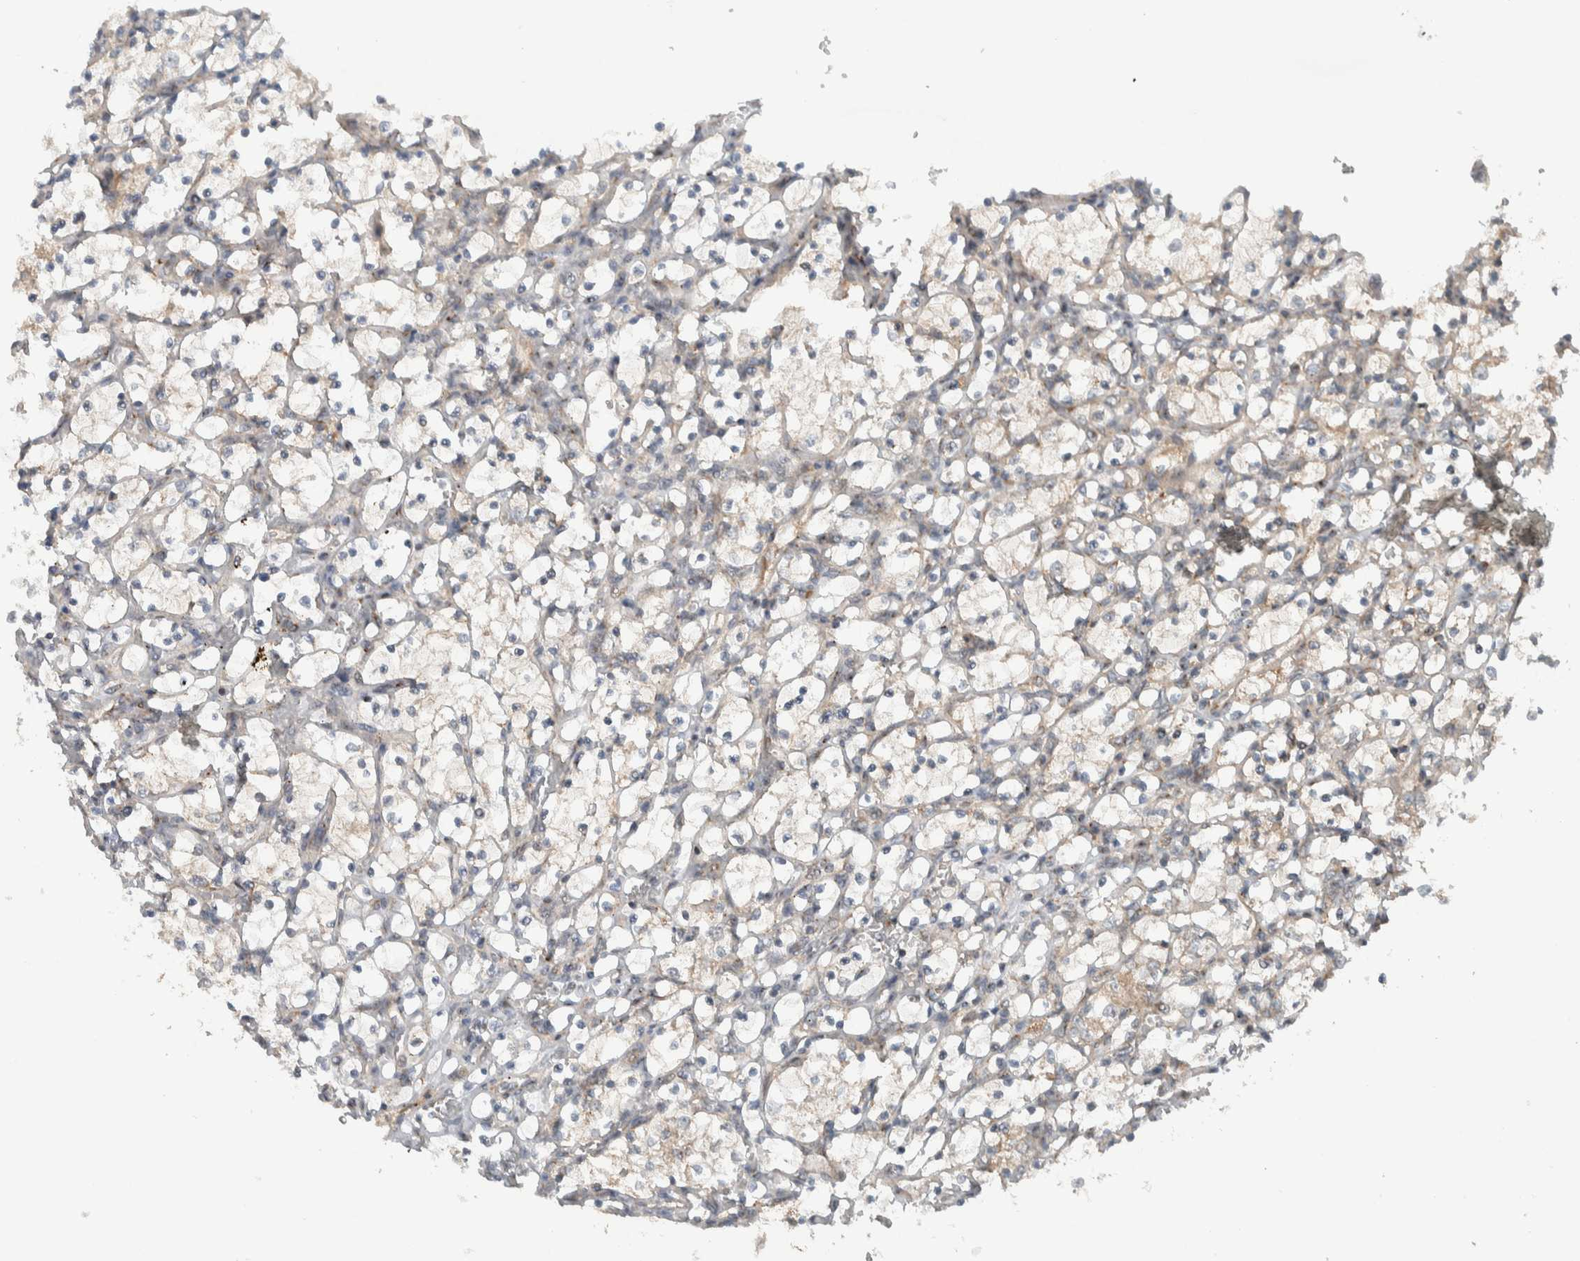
{"staining": {"intensity": "weak", "quantity": "<25%", "location": "cytoplasmic/membranous"}, "tissue": "renal cancer", "cell_type": "Tumor cells", "image_type": "cancer", "snomed": [{"axis": "morphology", "description": "Adenocarcinoma, NOS"}, {"axis": "topography", "description": "Kidney"}], "caption": "DAB immunohistochemical staining of human renal cancer displays no significant expression in tumor cells.", "gene": "RERE", "patient": {"sex": "female", "age": 69}}